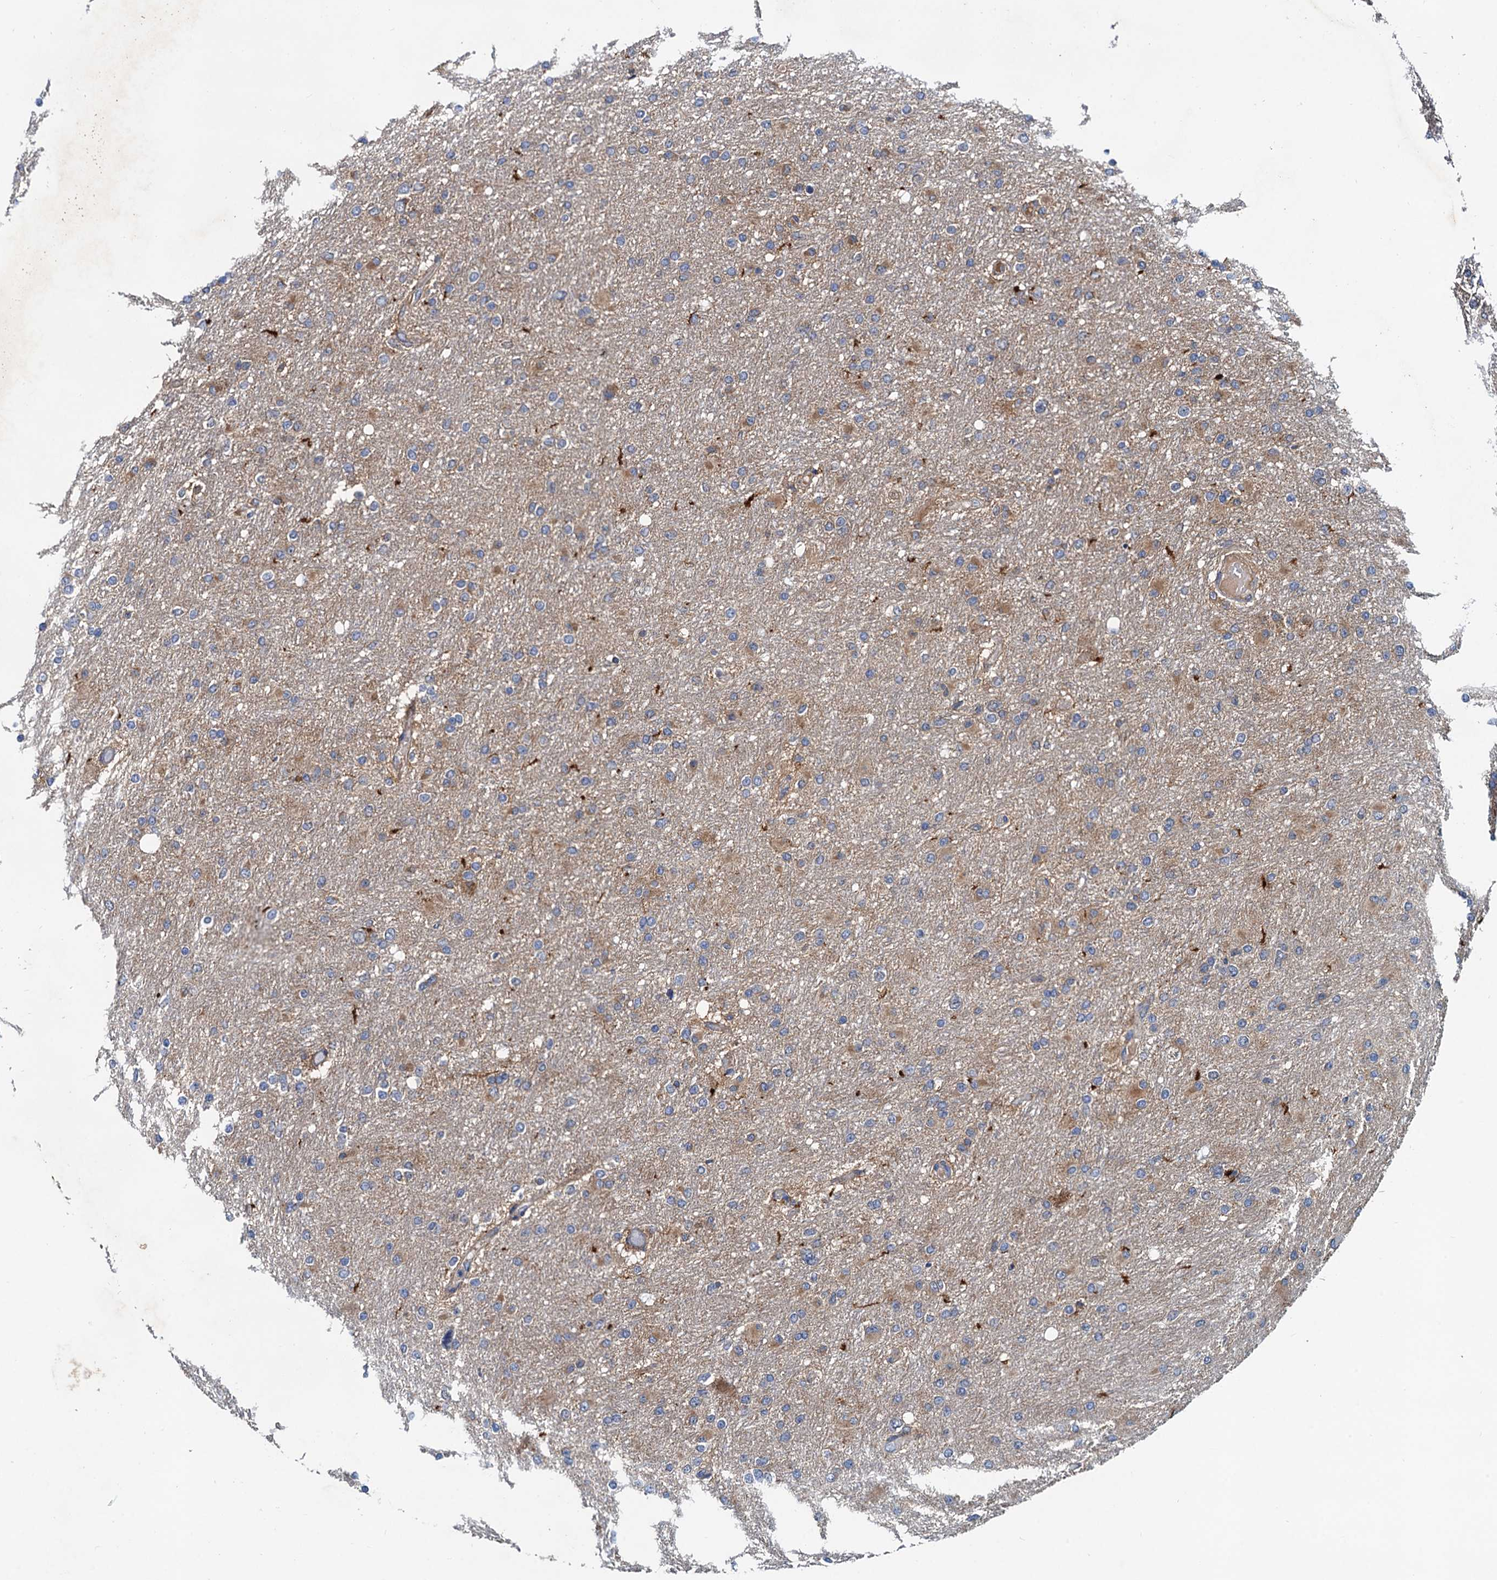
{"staining": {"intensity": "weak", "quantity": "25%-75%", "location": "cytoplasmic/membranous"}, "tissue": "glioma", "cell_type": "Tumor cells", "image_type": "cancer", "snomed": [{"axis": "morphology", "description": "Glioma, malignant, High grade"}, {"axis": "topography", "description": "Cerebral cortex"}], "caption": "Immunohistochemical staining of human glioma exhibits weak cytoplasmic/membranous protein positivity in about 25%-75% of tumor cells. (Stains: DAB in brown, nuclei in blue, Microscopy: brightfield microscopy at high magnification).", "gene": "EFL1", "patient": {"sex": "female", "age": 36}}